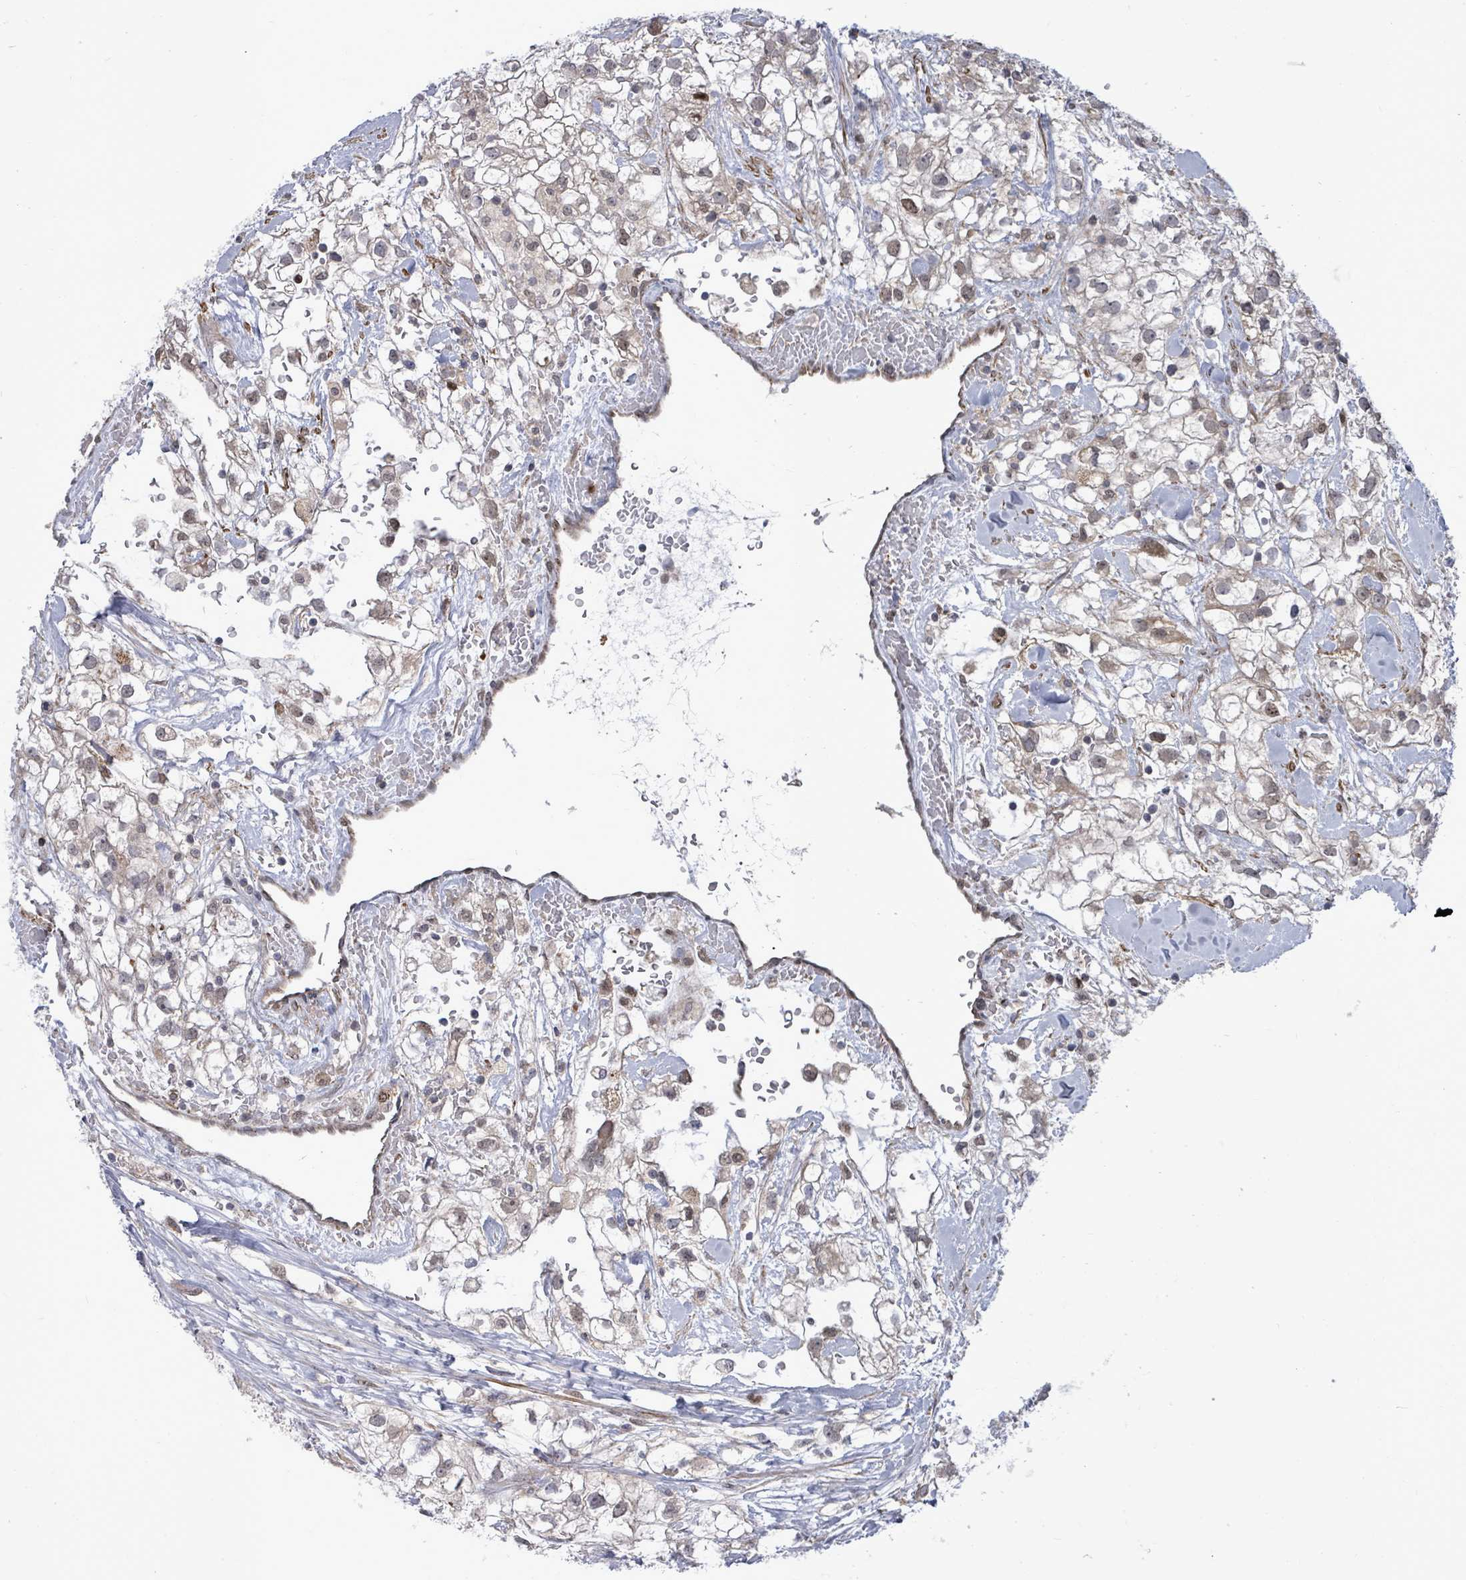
{"staining": {"intensity": "weak", "quantity": "<25%", "location": "cytoplasmic/membranous,nuclear"}, "tissue": "renal cancer", "cell_type": "Tumor cells", "image_type": "cancer", "snomed": [{"axis": "morphology", "description": "Adenocarcinoma, NOS"}, {"axis": "topography", "description": "Kidney"}], "caption": "Tumor cells show no significant staining in renal cancer (adenocarcinoma). (DAB (3,3'-diaminobenzidine) IHC visualized using brightfield microscopy, high magnification).", "gene": "PAPSS1", "patient": {"sex": "male", "age": 59}}